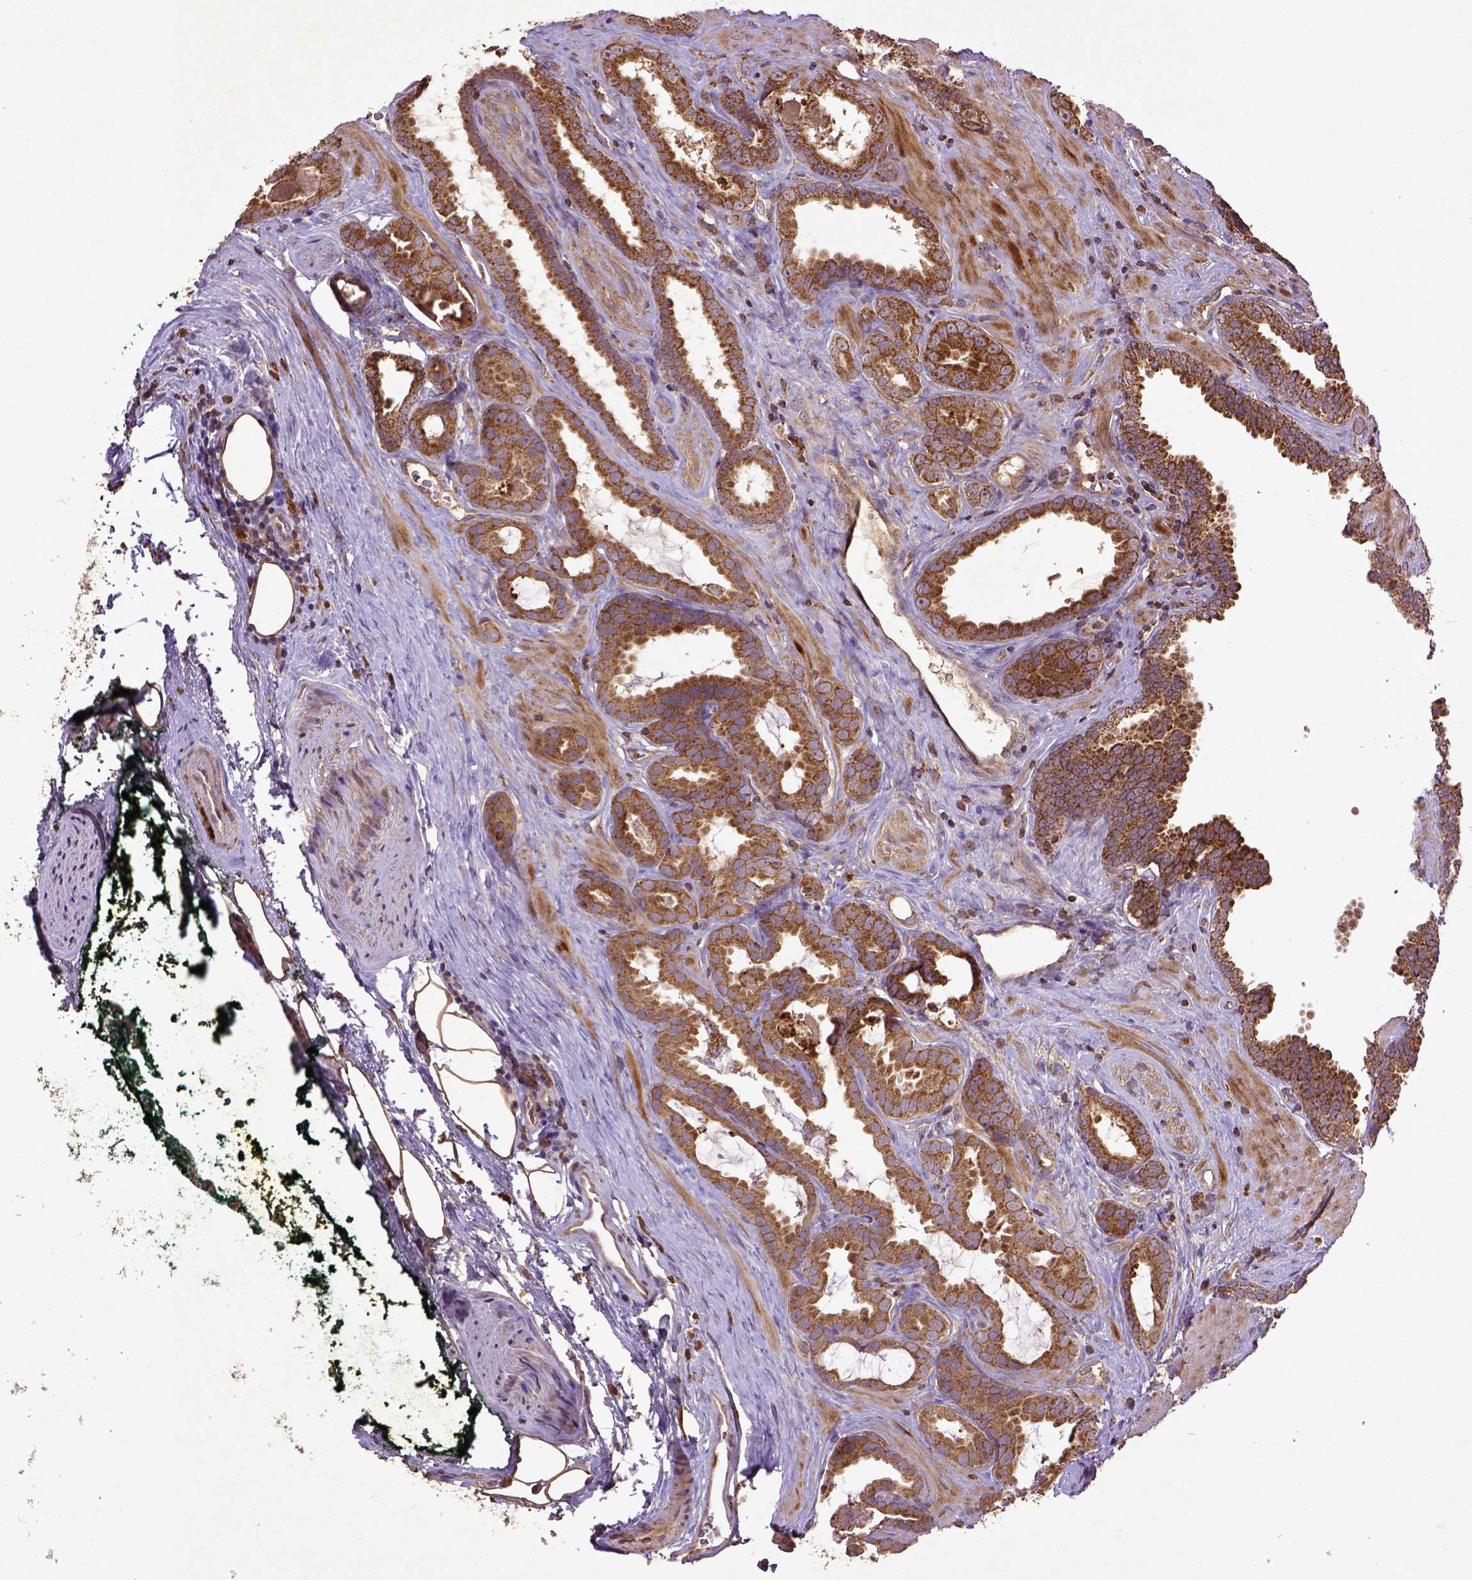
{"staining": {"intensity": "strong", "quantity": ">75%", "location": "cytoplasmic/membranous"}, "tissue": "prostate cancer", "cell_type": "Tumor cells", "image_type": "cancer", "snomed": [{"axis": "morphology", "description": "Adenocarcinoma, NOS"}, {"axis": "topography", "description": "Prostate"}], "caption": "The micrograph displays staining of prostate adenocarcinoma, revealing strong cytoplasmic/membranous protein staining (brown color) within tumor cells. (DAB (3,3'-diaminobenzidine) IHC, brown staining for protein, blue staining for nuclei).", "gene": "MT-CO1", "patient": {"sex": "male", "age": 64}}